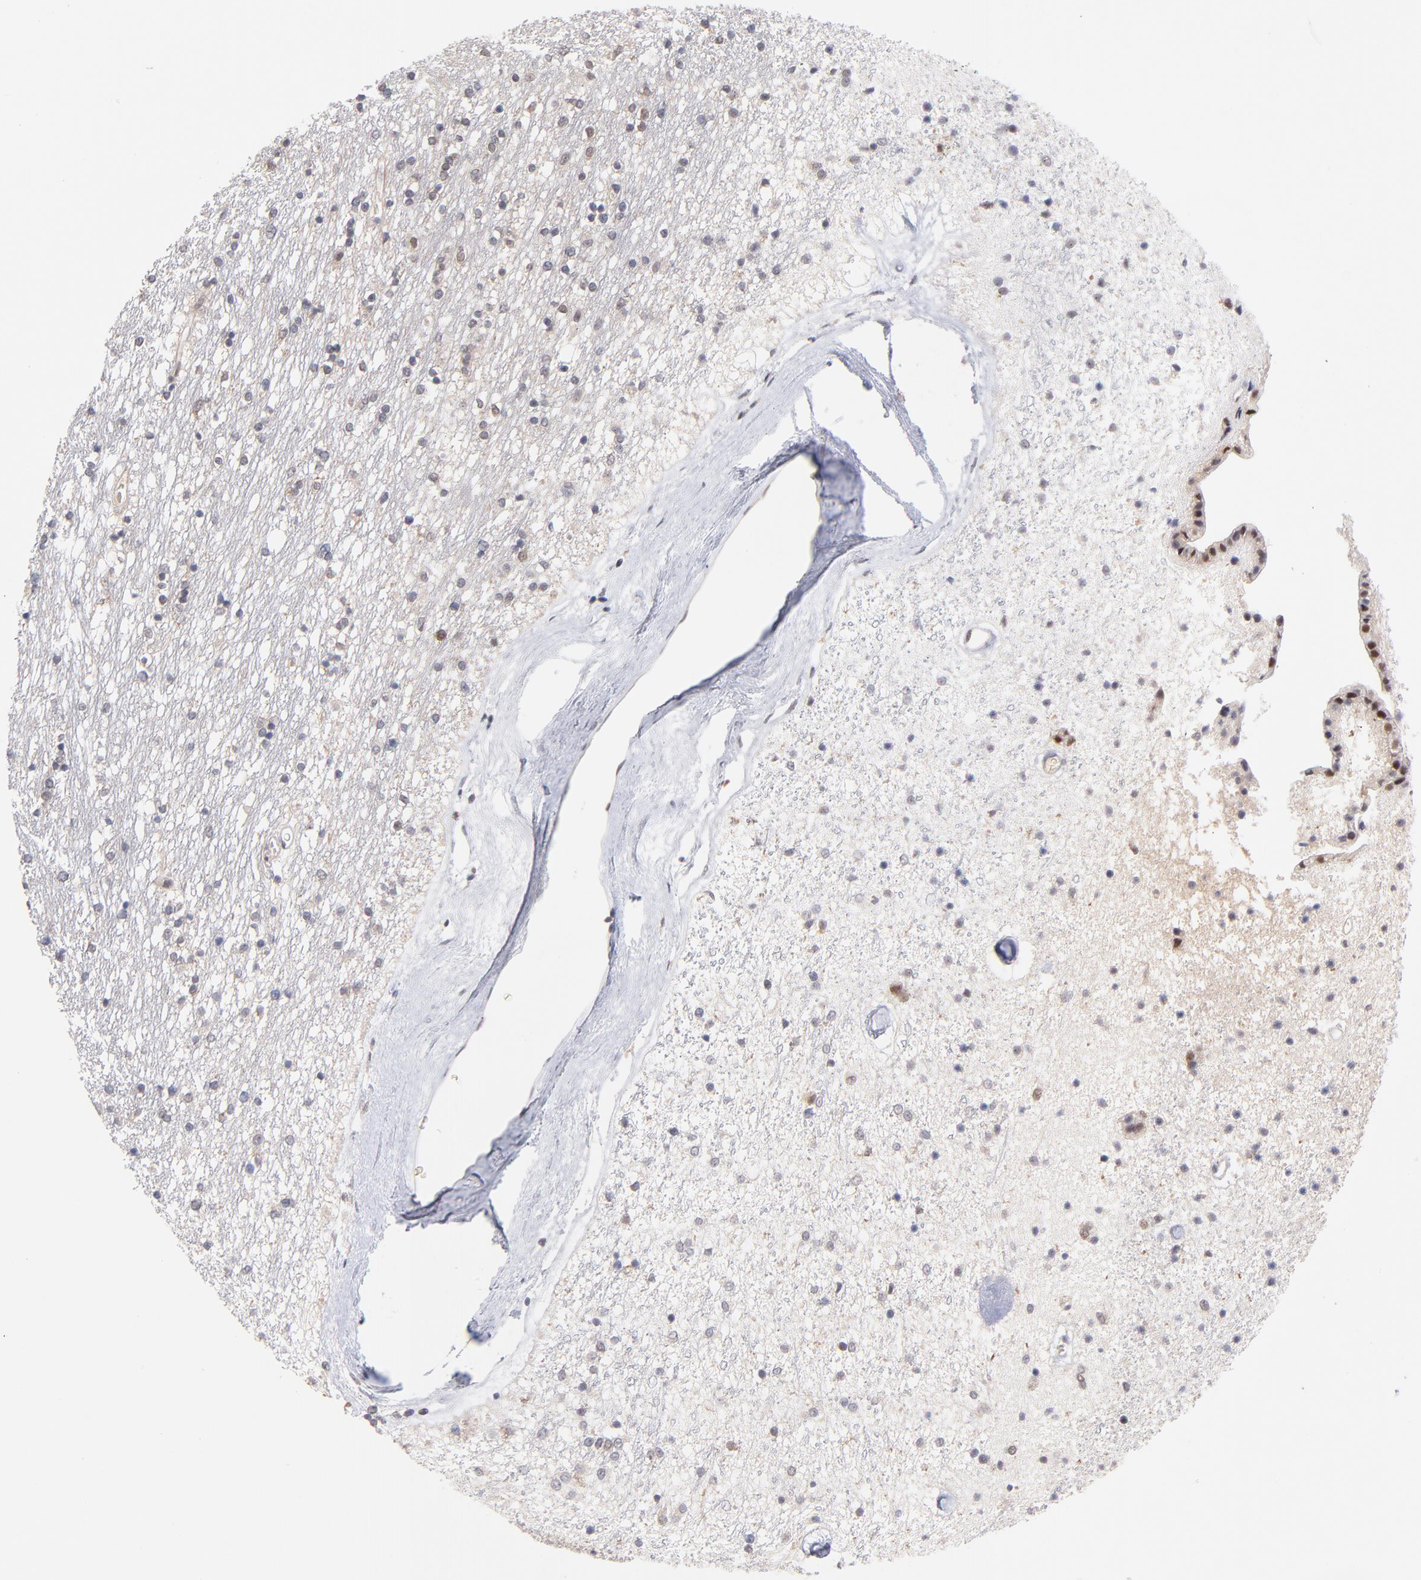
{"staining": {"intensity": "weak", "quantity": "<25%", "location": "cytoplasmic/membranous"}, "tissue": "caudate", "cell_type": "Glial cells", "image_type": "normal", "snomed": [{"axis": "morphology", "description": "Normal tissue, NOS"}, {"axis": "topography", "description": "Lateral ventricle wall"}], "caption": "Immunohistochemistry of unremarkable human caudate reveals no expression in glial cells. (Brightfield microscopy of DAB (3,3'-diaminobenzidine) immunohistochemistry at high magnification).", "gene": "UBE2E2", "patient": {"sex": "female", "age": 54}}